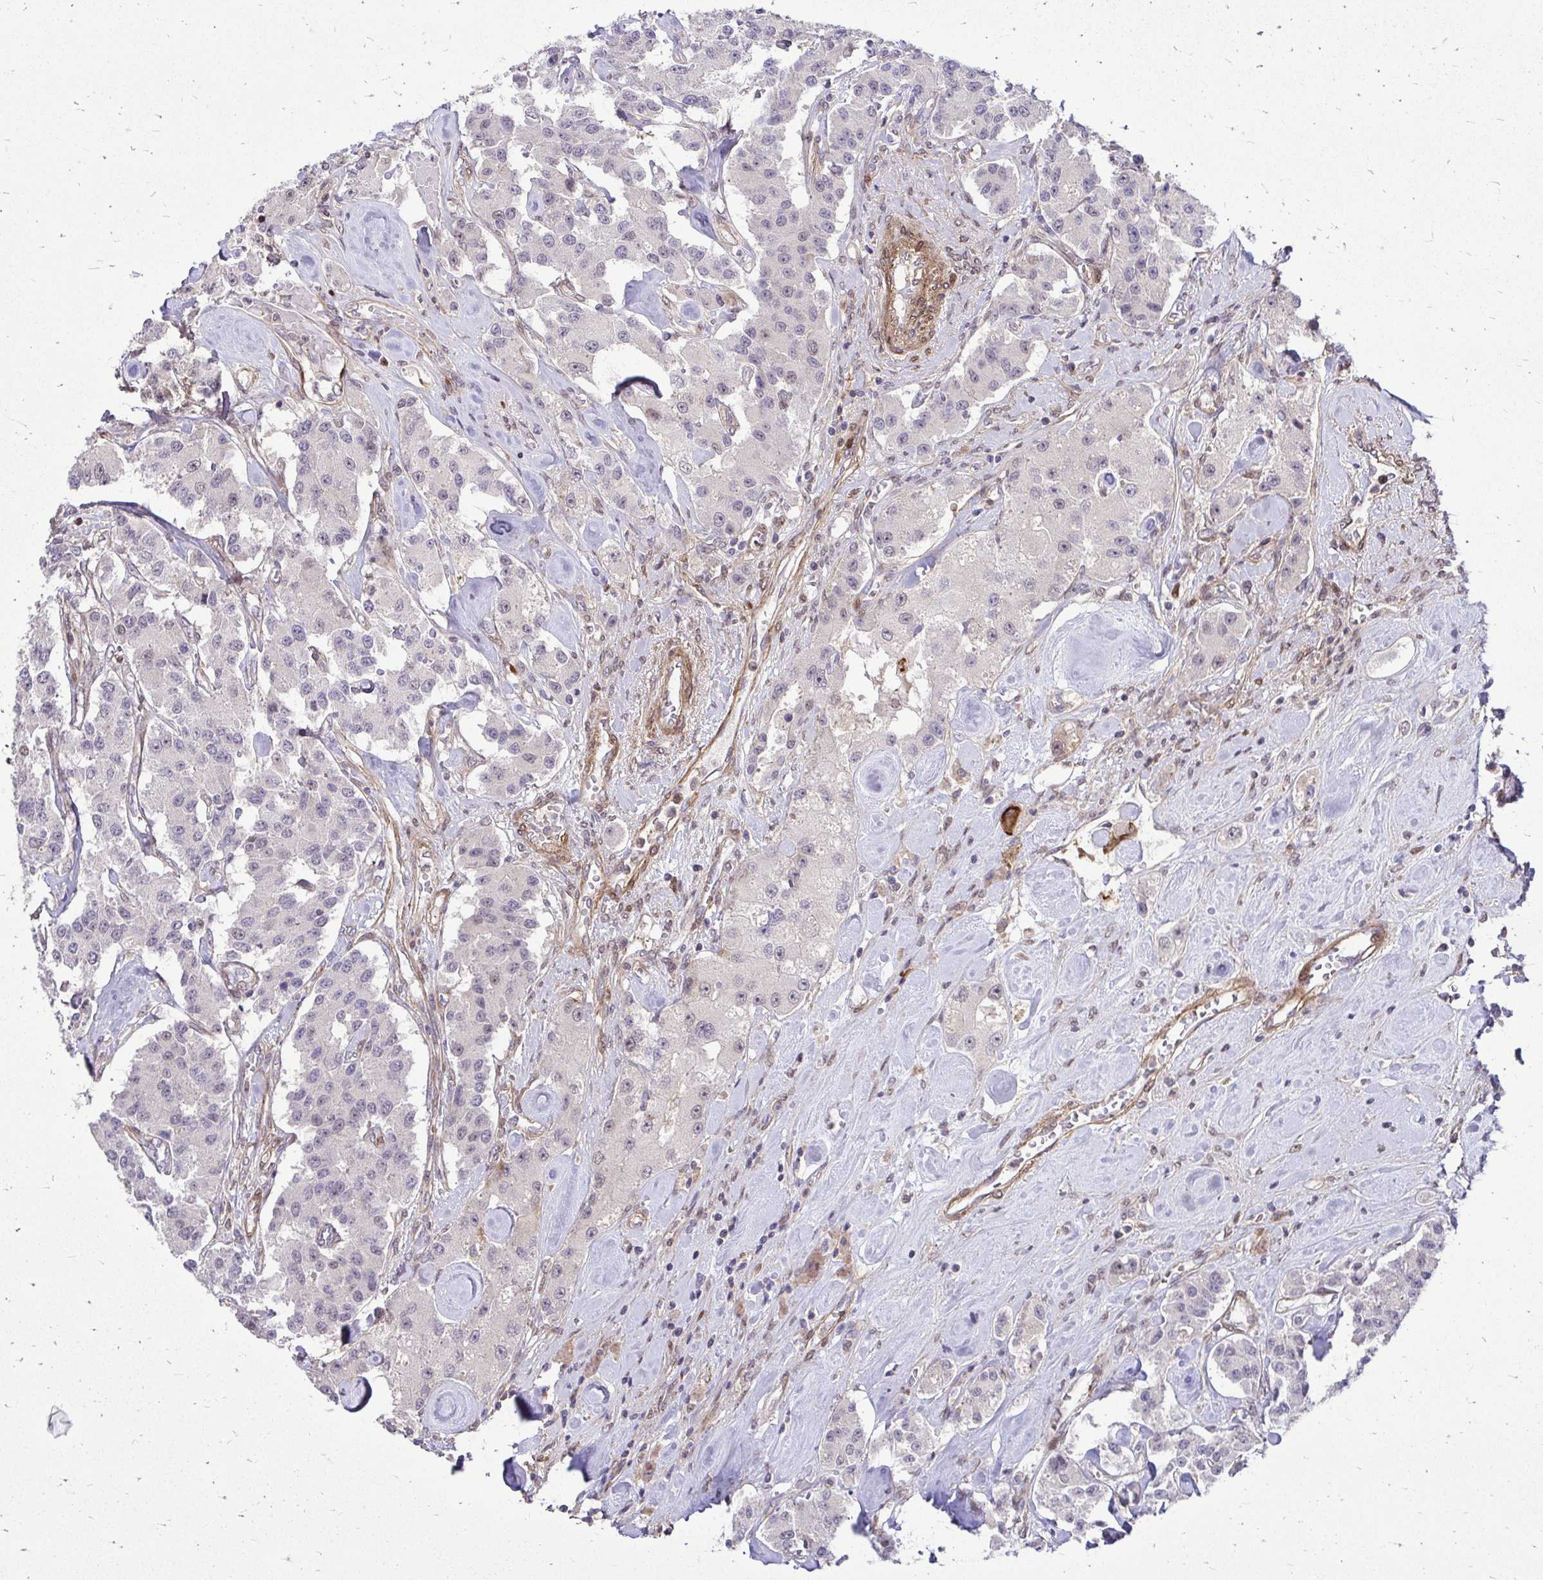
{"staining": {"intensity": "negative", "quantity": "none", "location": "none"}, "tissue": "carcinoid", "cell_type": "Tumor cells", "image_type": "cancer", "snomed": [{"axis": "morphology", "description": "Carcinoid, malignant, NOS"}, {"axis": "topography", "description": "Pancreas"}], "caption": "A photomicrograph of carcinoid stained for a protein displays no brown staining in tumor cells. (Immunohistochemistry (ihc), brightfield microscopy, high magnification).", "gene": "TRIP6", "patient": {"sex": "male", "age": 41}}